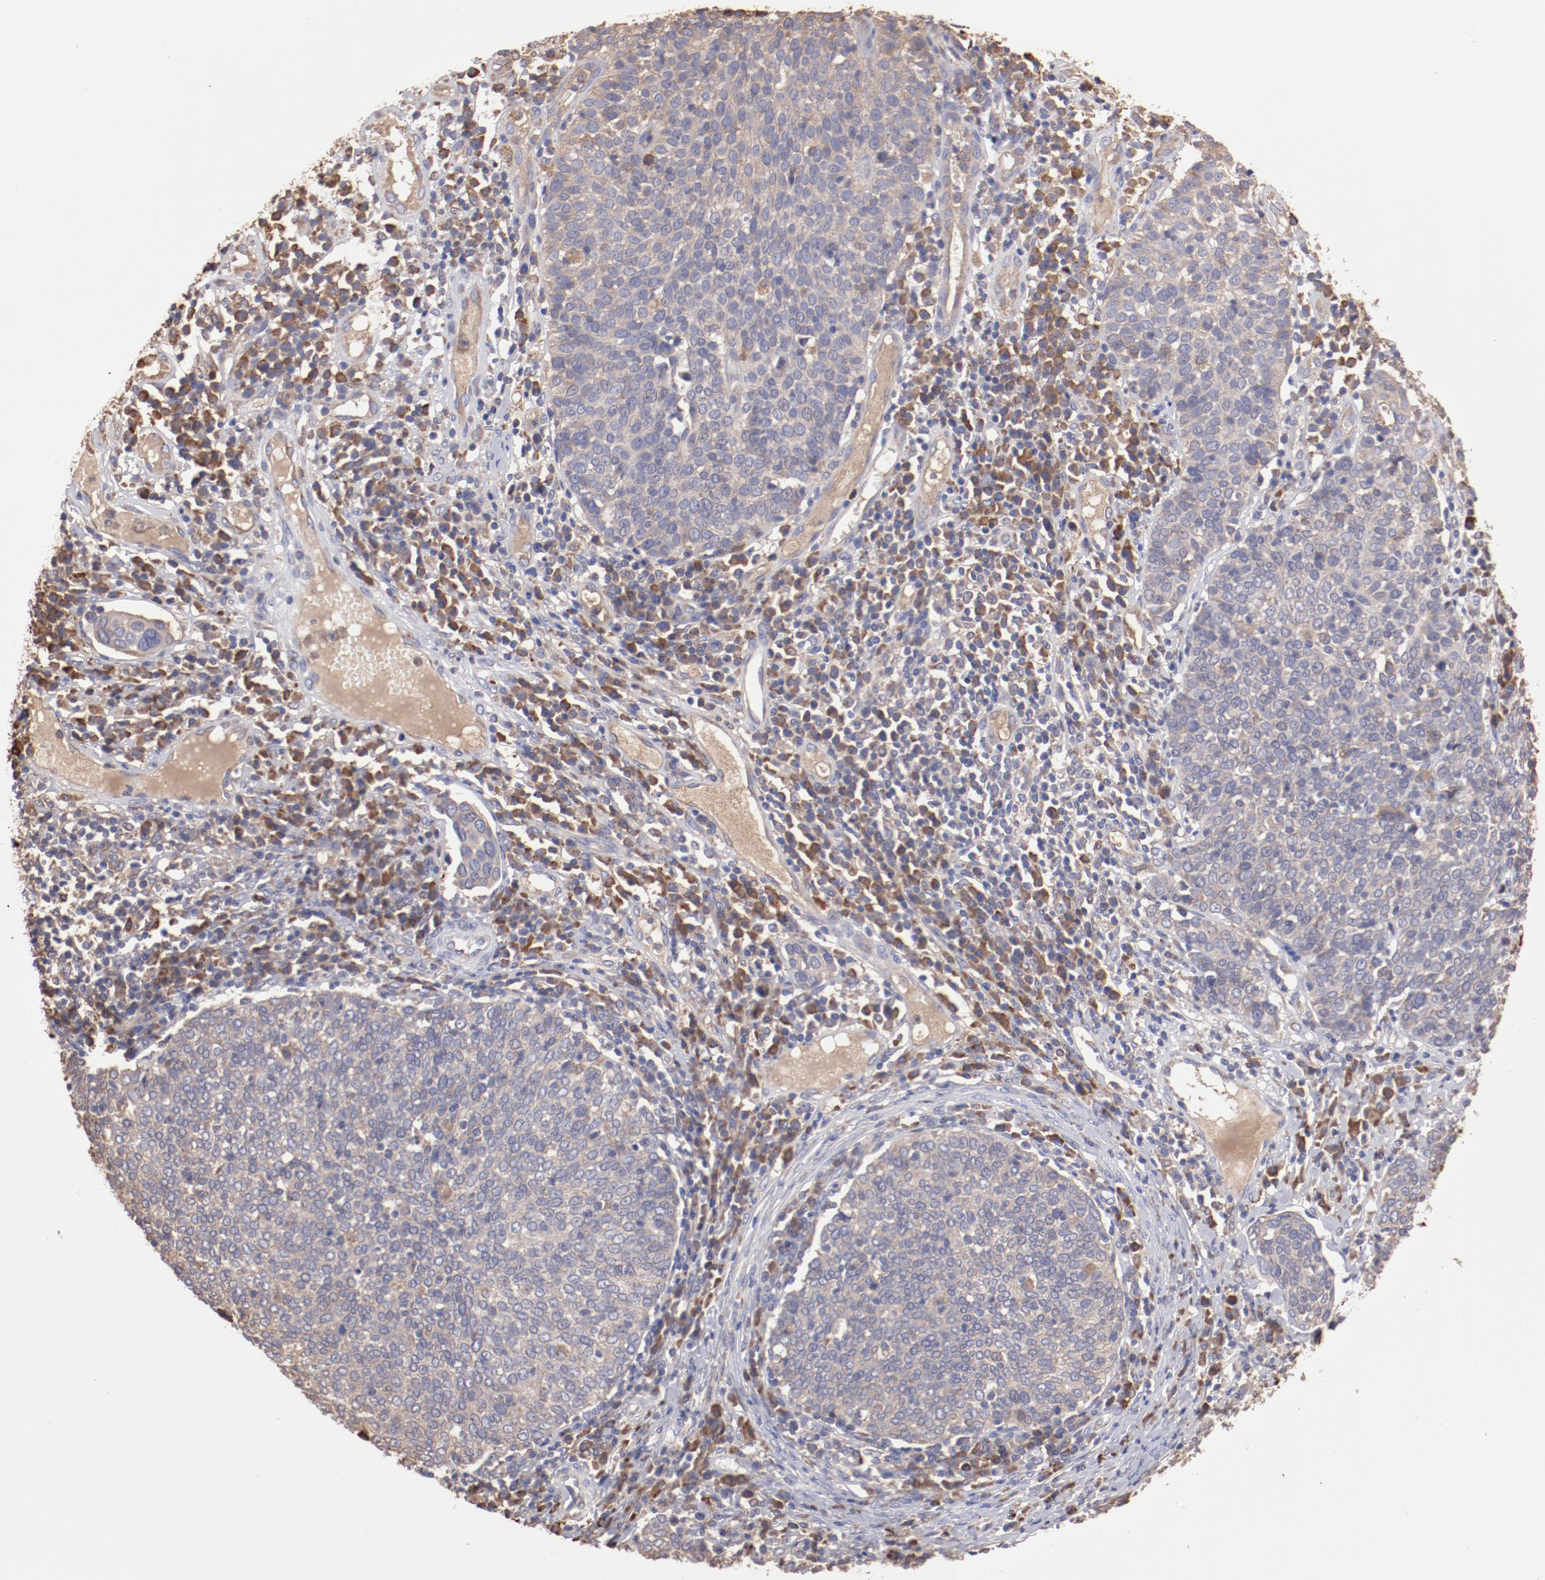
{"staining": {"intensity": "negative", "quantity": "none", "location": "none"}, "tissue": "cervical cancer", "cell_type": "Tumor cells", "image_type": "cancer", "snomed": [{"axis": "morphology", "description": "Squamous cell carcinoma, NOS"}, {"axis": "topography", "description": "Cervix"}], "caption": "IHC histopathology image of human cervical squamous cell carcinoma stained for a protein (brown), which reveals no expression in tumor cells.", "gene": "NFKBIE", "patient": {"sex": "female", "age": 40}}